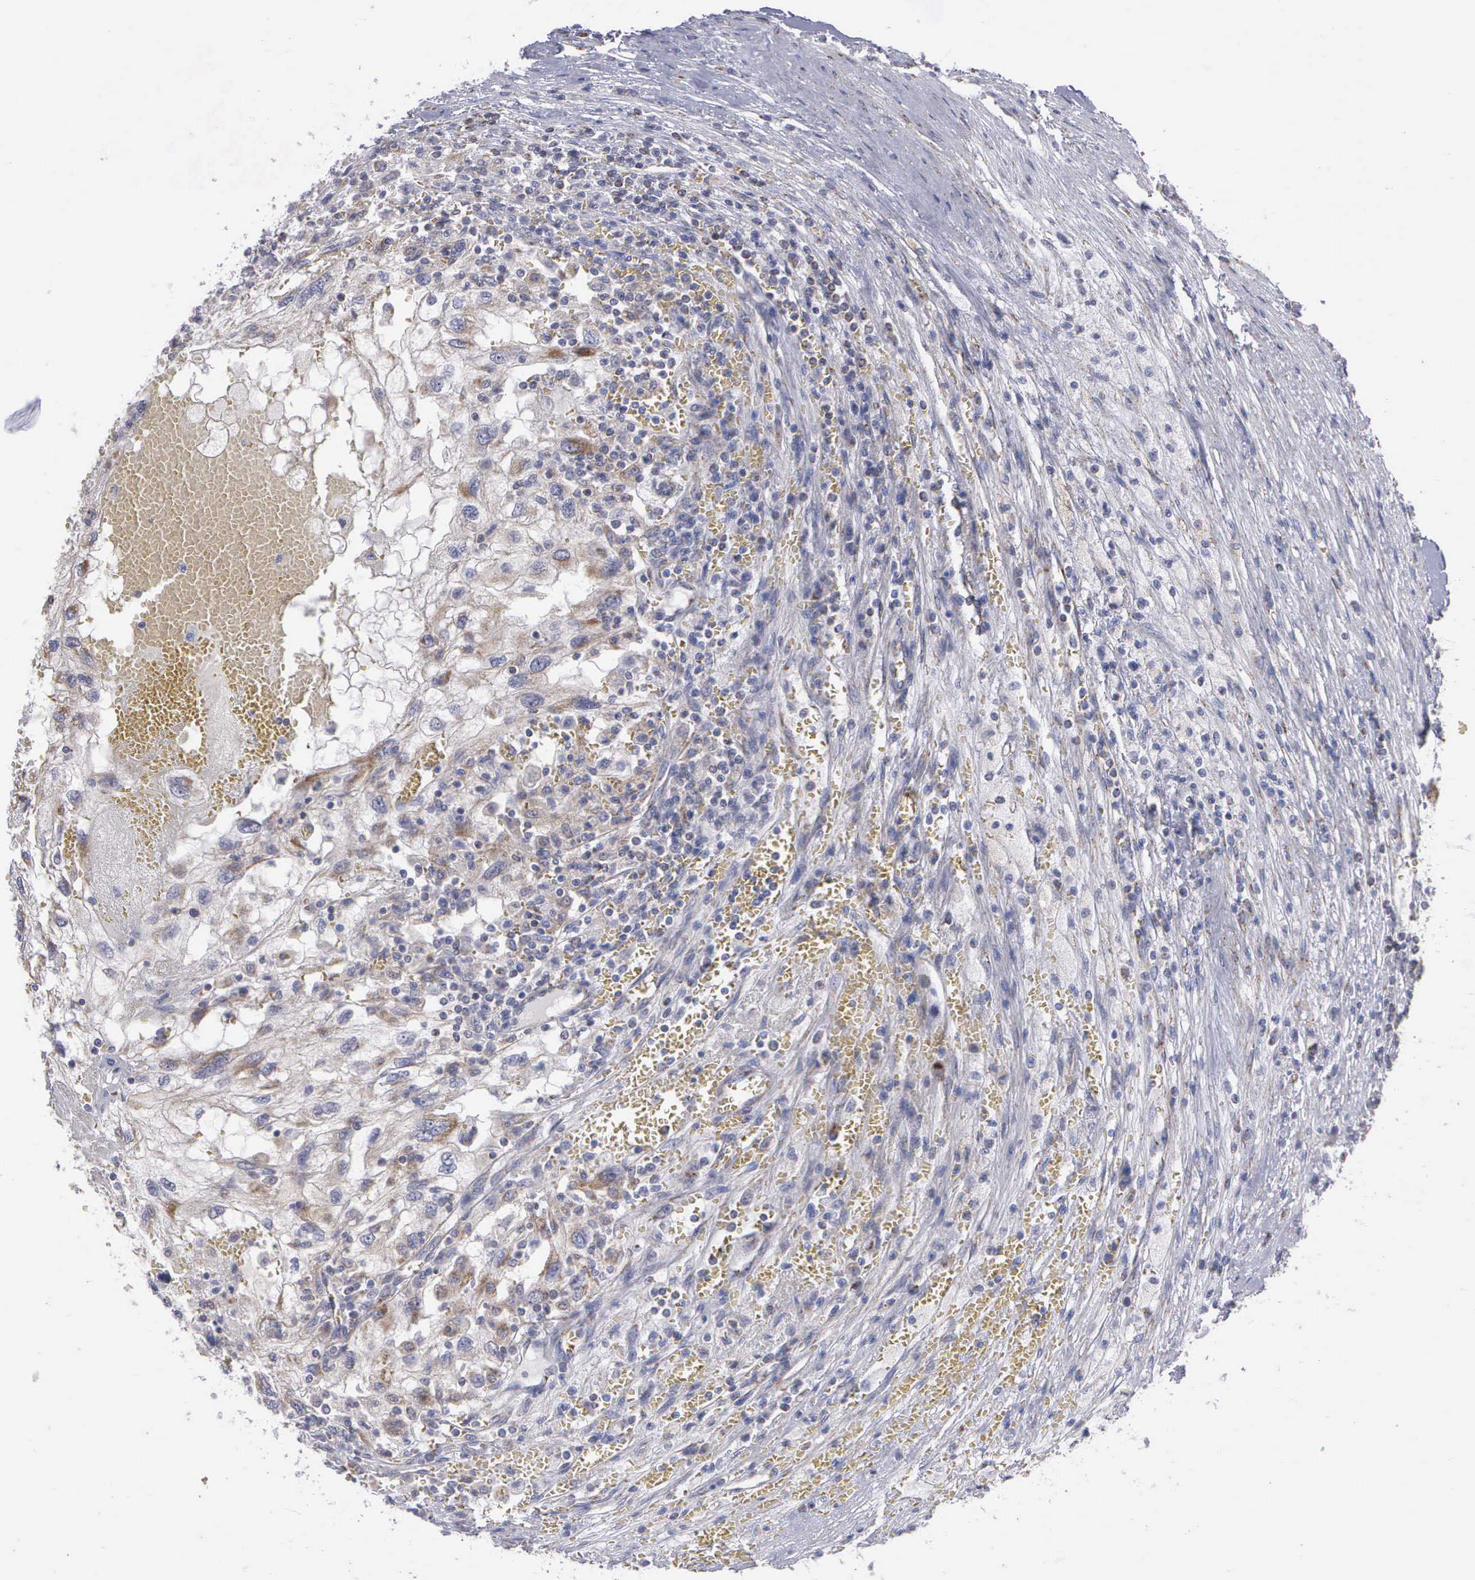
{"staining": {"intensity": "moderate", "quantity": "25%-75%", "location": "cytoplasmic/membranous"}, "tissue": "renal cancer", "cell_type": "Tumor cells", "image_type": "cancer", "snomed": [{"axis": "morphology", "description": "Normal tissue, NOS"}, {"axis": "morphology", "description": "Adenocarcinoma, NOS"}, {"axis": "topography", "description": "Kidney"}], "caption": "Tumor cells show medium levels of moderate cytoplasmic/membranous positivity in about 25%-75% of cells in renal adenocarcinoma.", "gene": "APOOL", "patient": {"sex": "male", "age": 71}}